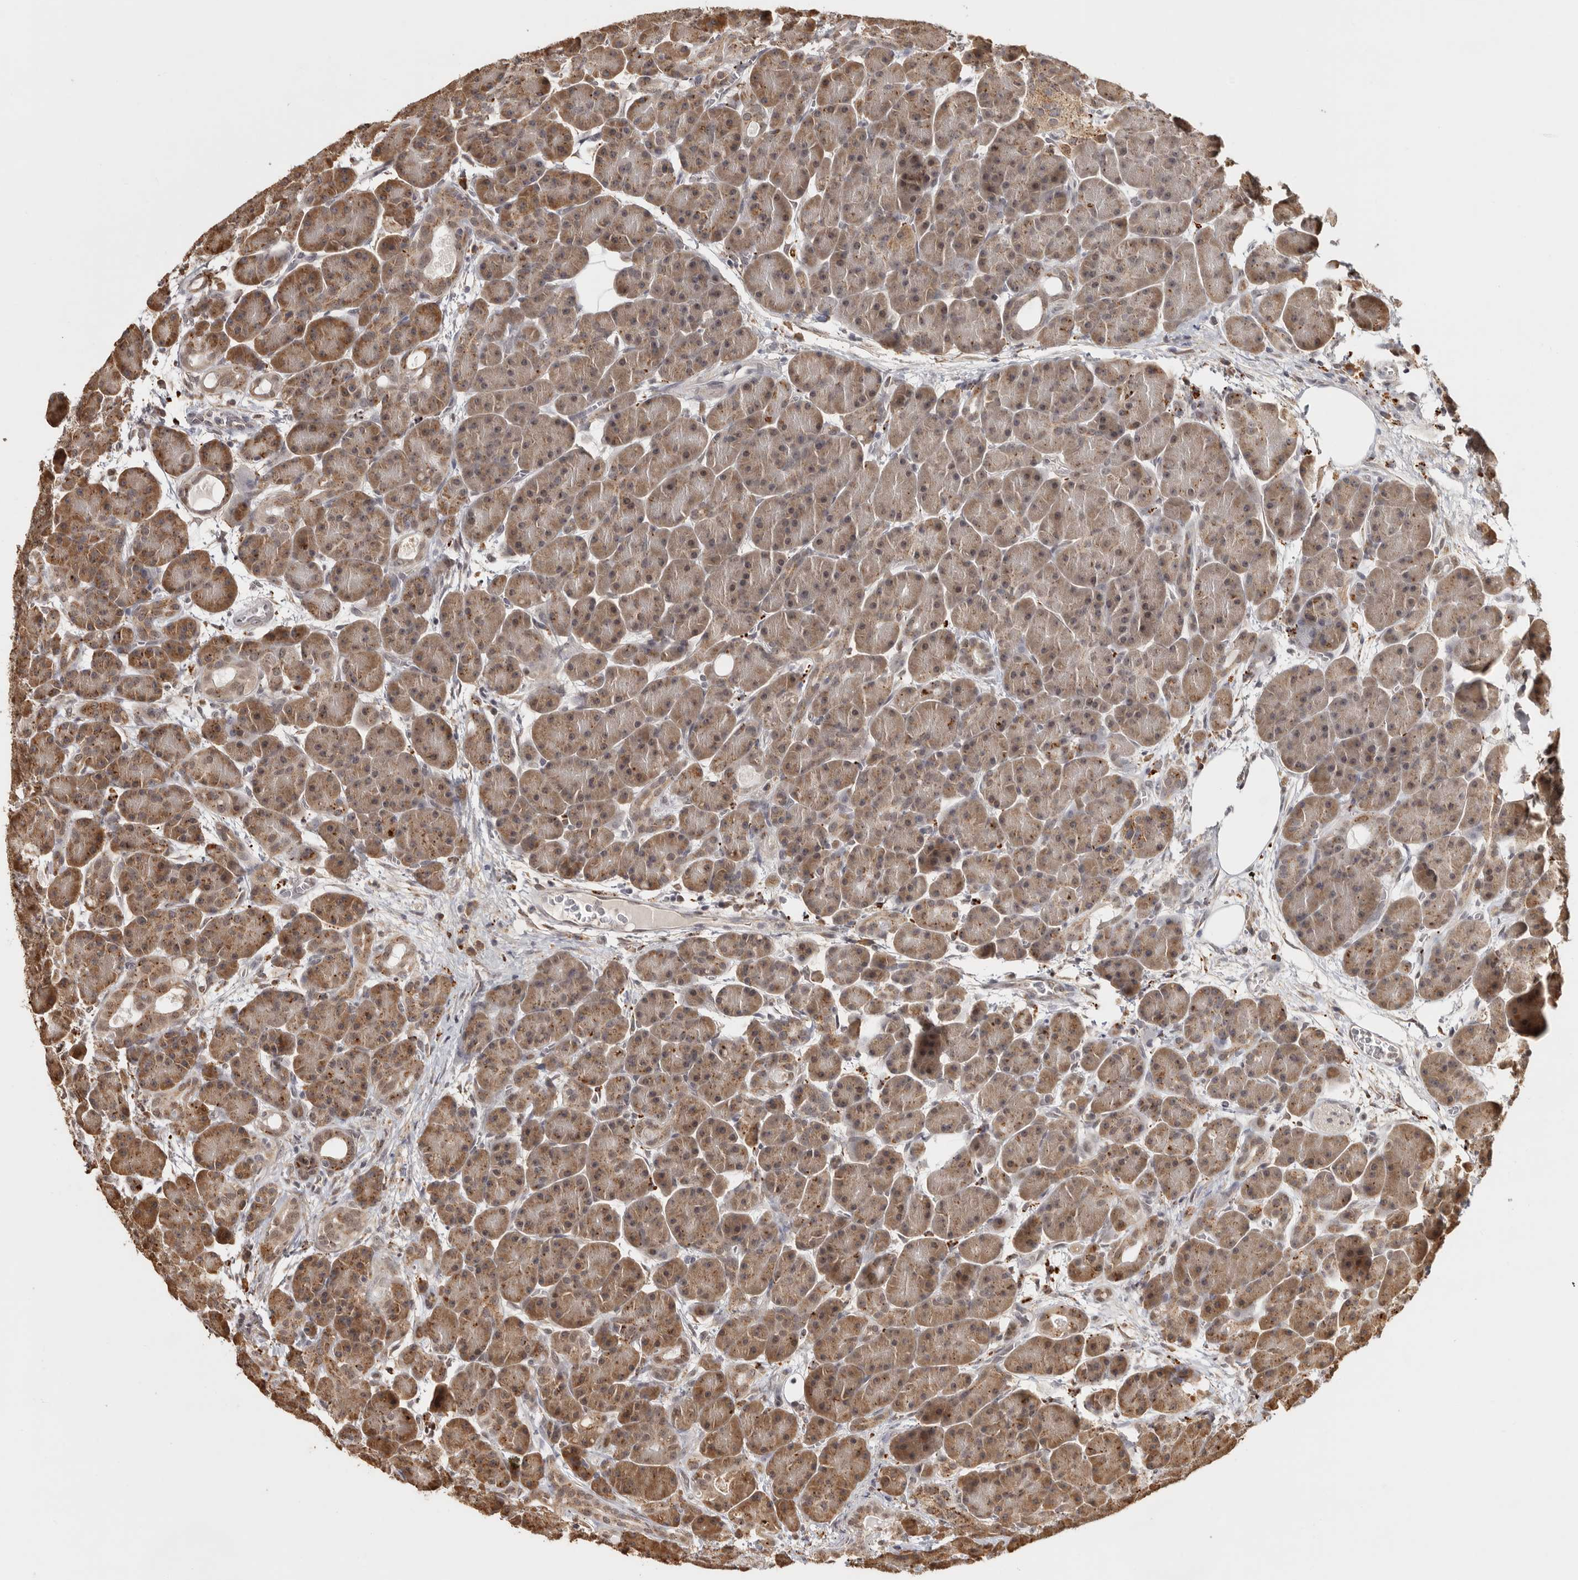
{"staining": {"intensity": "moderate", "quantity": ">75%", "location": "cytoplasmic/membranous"}, "tissue": "pancreas", "cell_type": "Exocrine glandular cells", "image_type": "normal", "snomed": [{"axis": "morphology", "description": "Normal tissue, NOS"}, {"axis": "topography", "description": "Pancreas"}], "caption": "The histopathology image reveals staining of normal pancreas, revealing moderate cytoplasmic/membranous protein expression (brown color) within exocrine glandular cells. (IHC, brightfield microscopy, high magnification).", "gene": "ZNF83", "patient": {"sex": "male", "age": 63}}